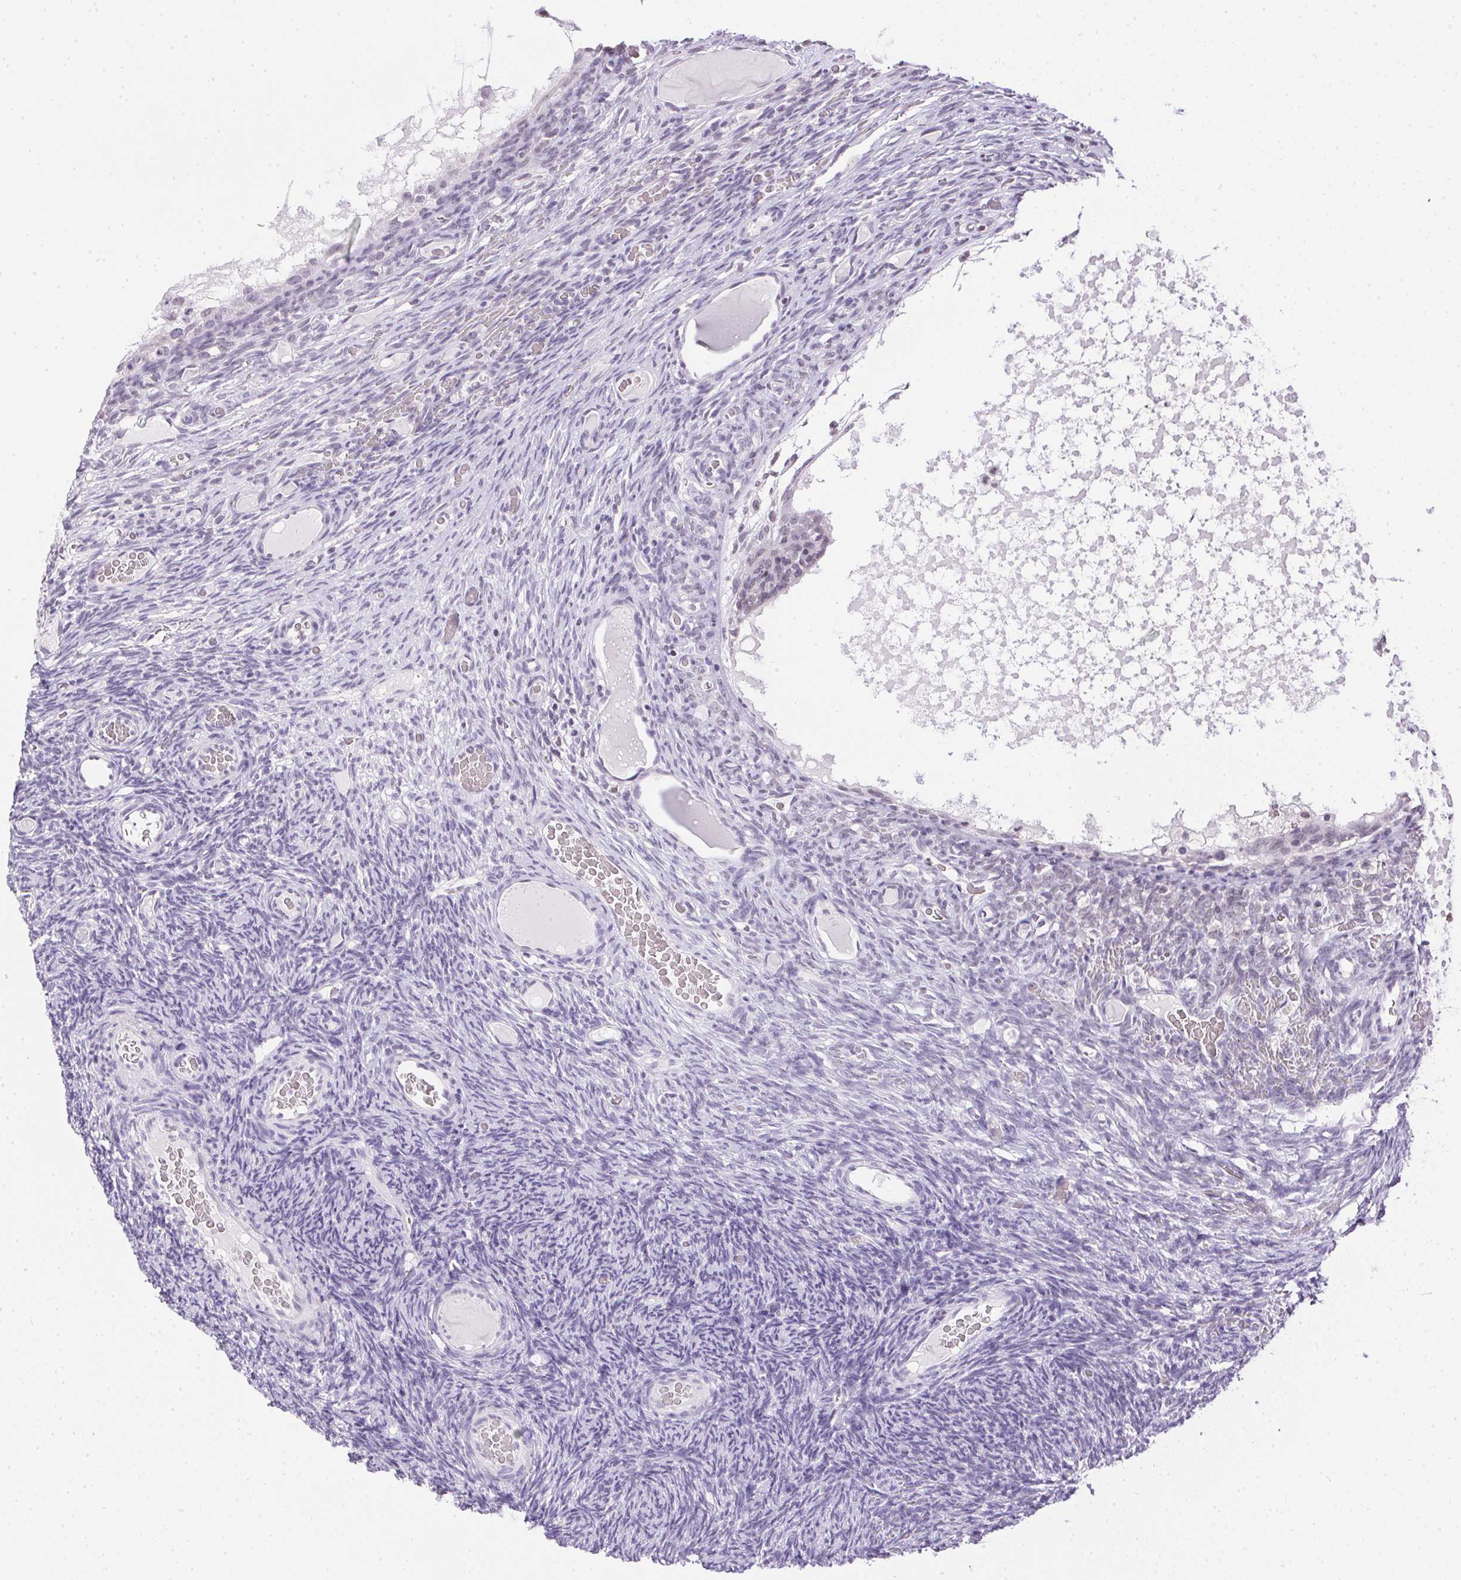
{"staining": {"intensity": "negative", "quantity": "none", "location": "none"}, "tissue": "ovary", "cell_type": "Ovarian stroma cells", "image_type": "normal", "snomed": [{"axis": "morphology", "description": "Normal tissue, NOS"}, {"axis": "topography", "description": "Ovary"}], "caption": "DAB (3,3'-diaminobenzidine) immunohistochemical staining of benign ovary displays no significant expression in ovarian stroma cells.", "gene": "PRL", "patient": {"sex": "female", "age": 34}}